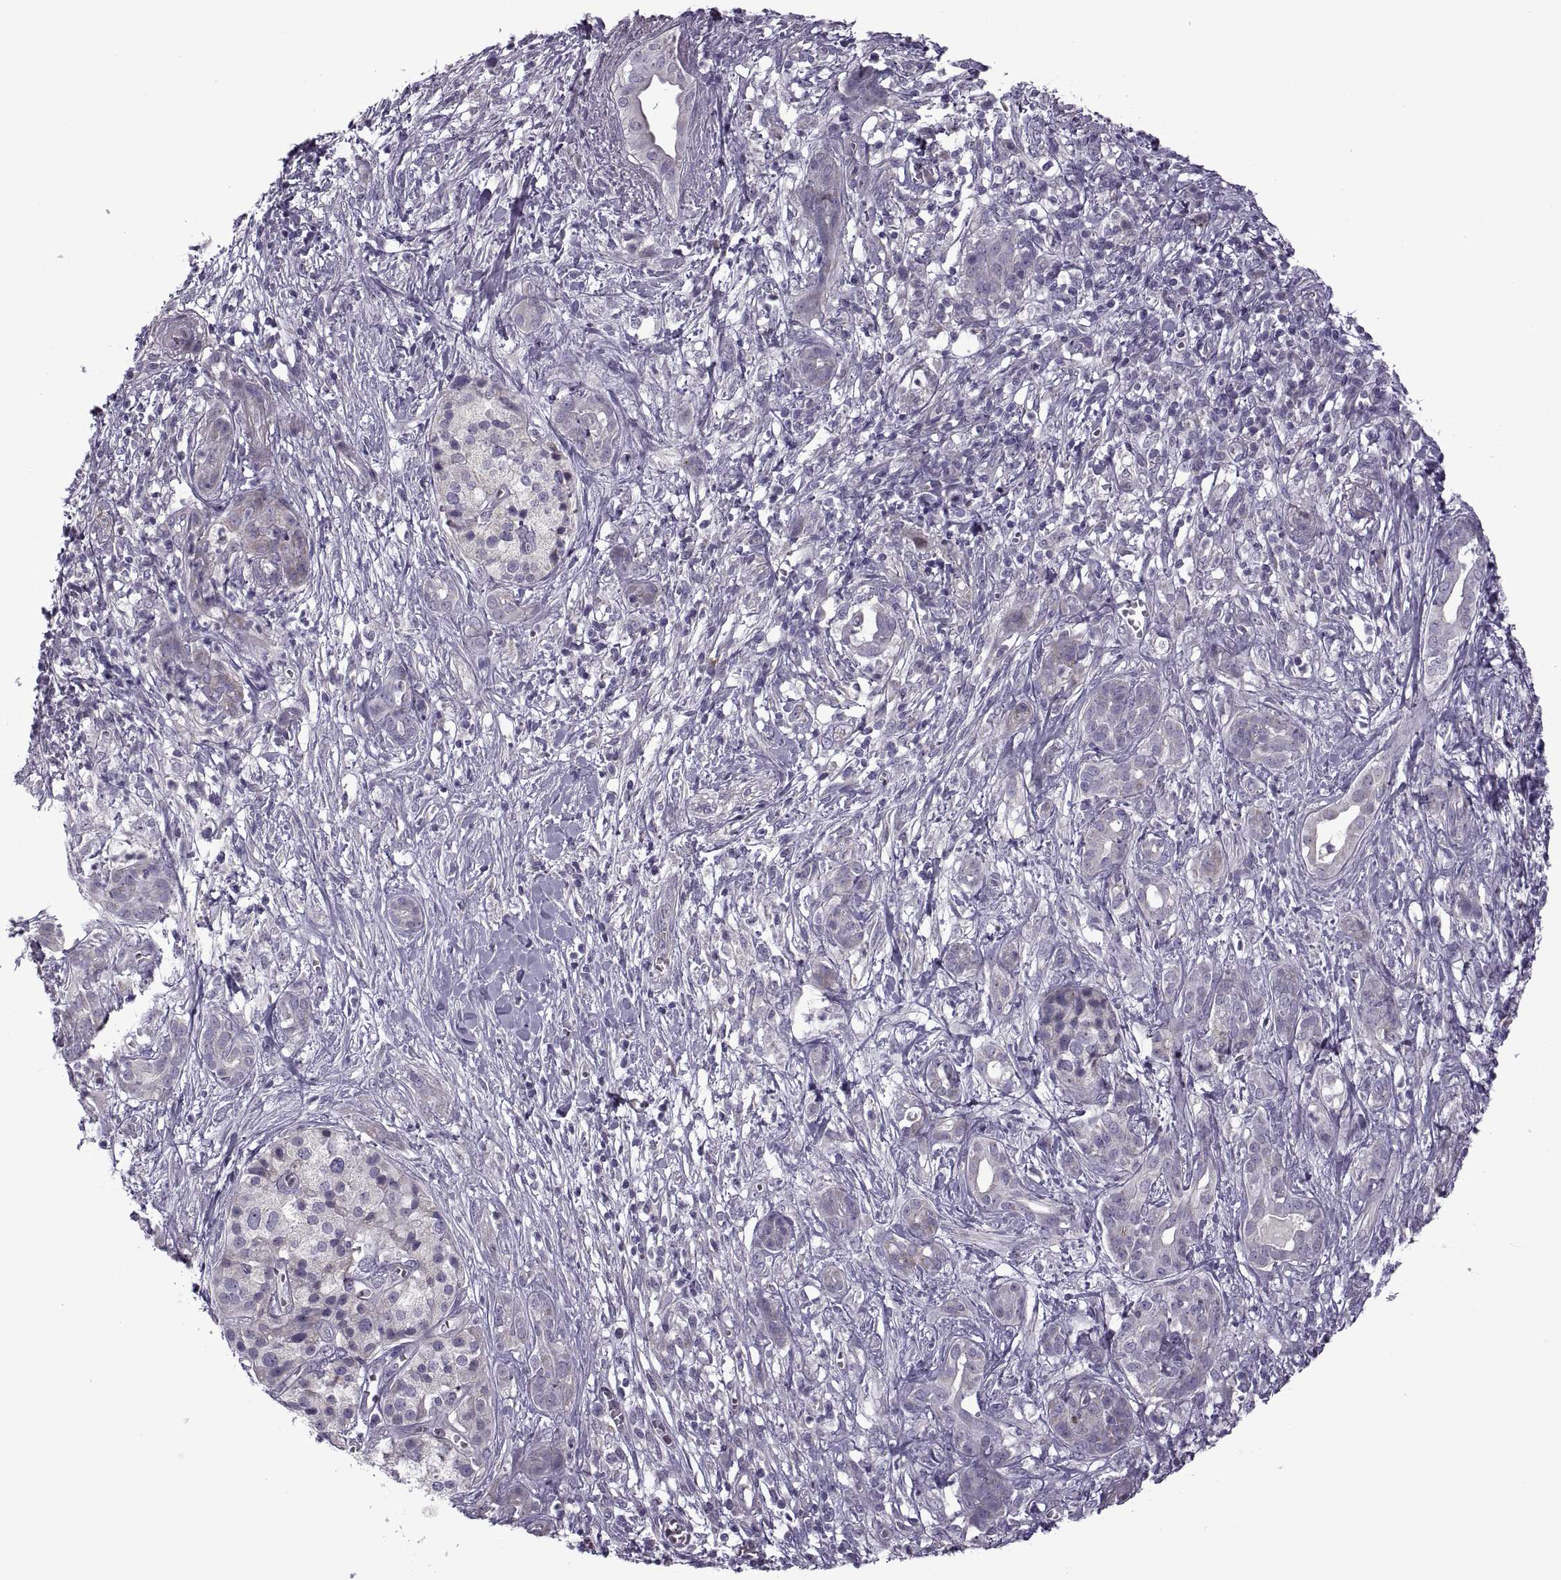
{"staining": {"intensity": "negative", "quantity": "none", "location": "none"}, "tissue": "pancreatic cancer", "cell_type": "Tumor cells", "image_type": "cancer", "snomed": [{"axis": "morphology", "description": "Adenocarcinoma, NOS"}, {"axis": "topography", "description": "Pancreas"}], "caption": "Pancreatic cancer (adenocarcinoma) stained for a protein using IHC demonstrates no positivity tumor cells.", "gene": "RIPK4", "patient": {"sex": "male", "age": 61}}